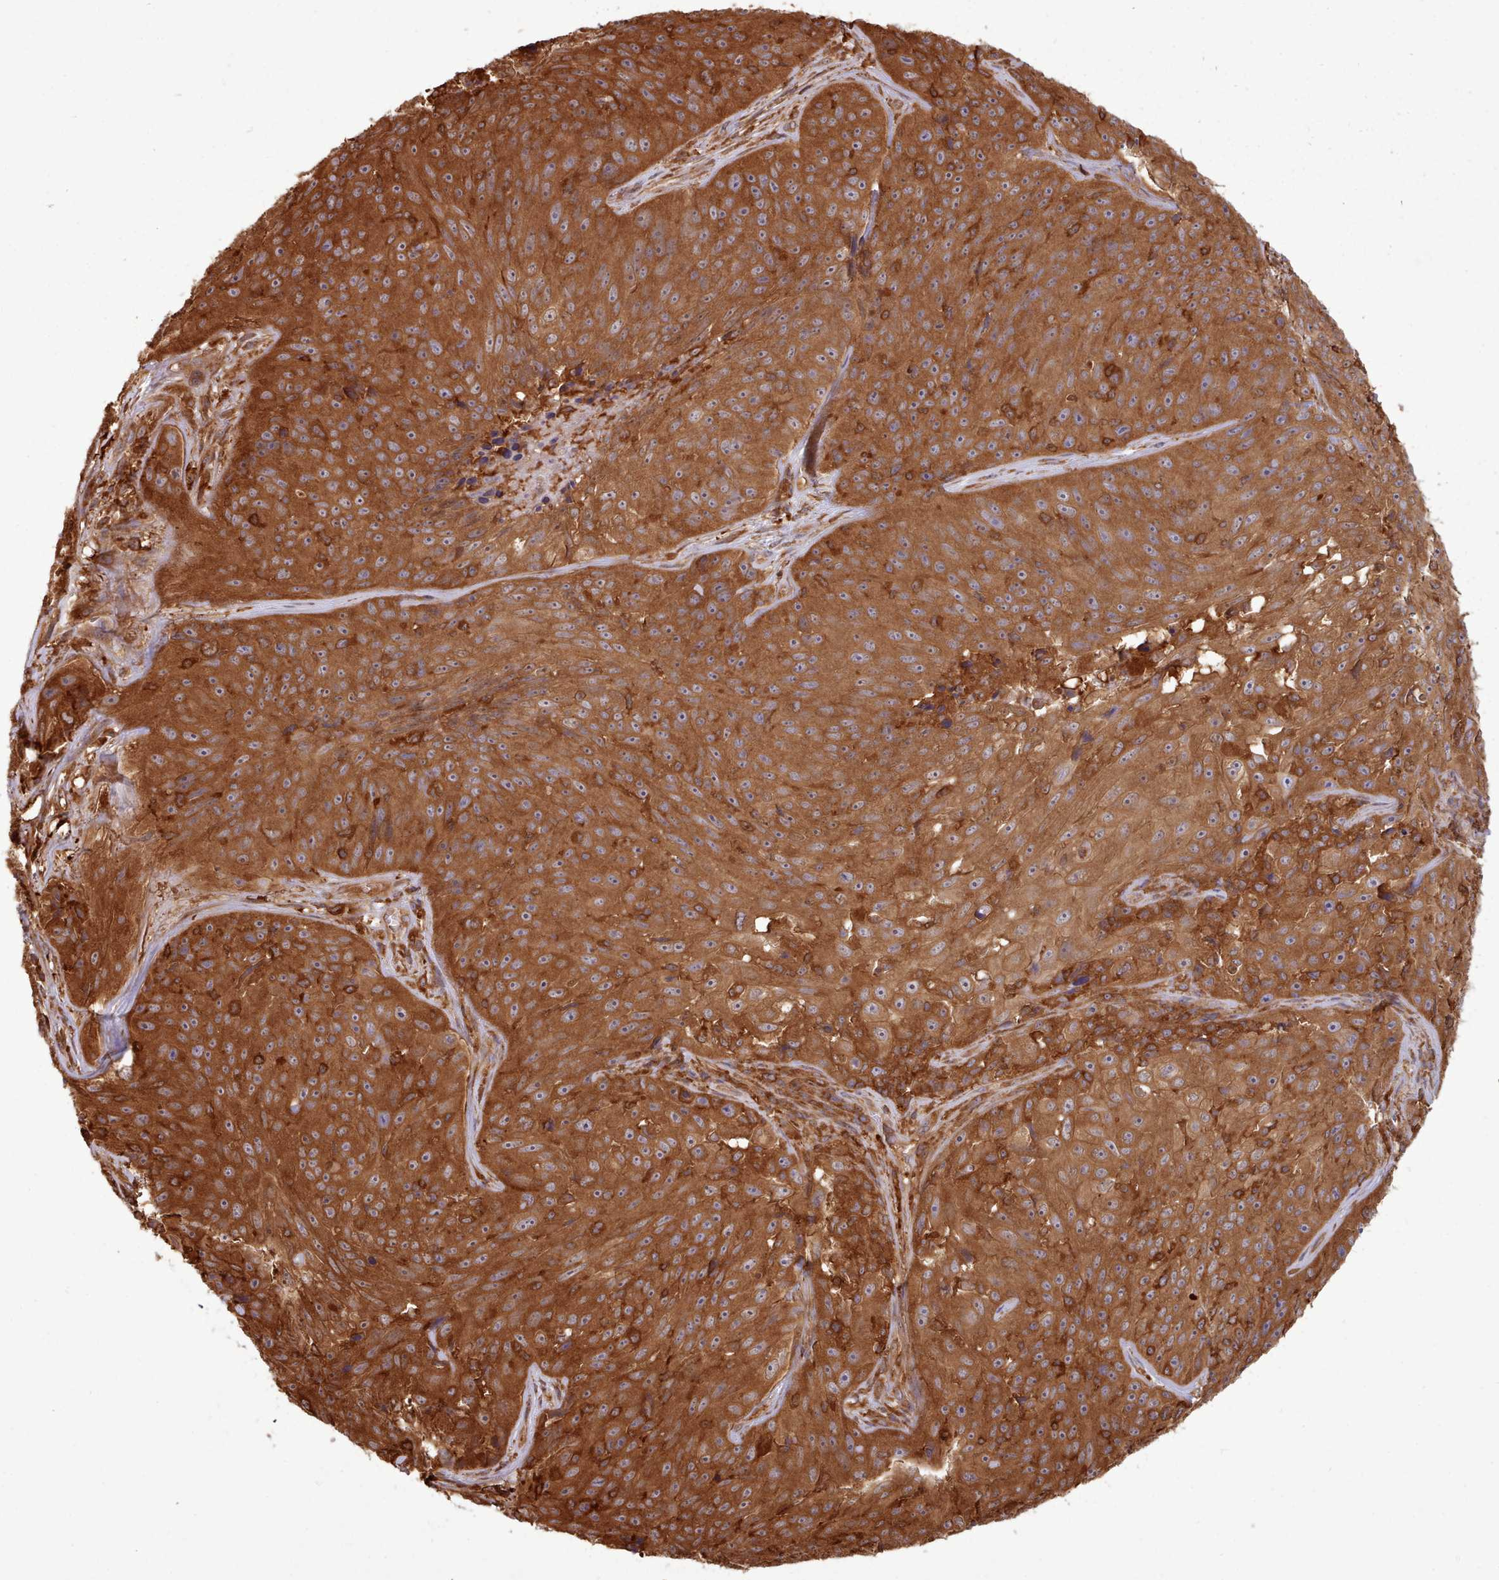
{"staining": {"intensity": "strong", "quantity": ">75%", "location": "cytoplasmic/membranous"}, "tissue": "skin cancer", "cell_type": "Tumor cells", "image_type": "cancer", "snomed": [{"axis": "morphology", "description": "Squamous cell carcinoma, NOS"}, {"axis": "topography", "description": "Skin"}], "caption": "The immunohistochemical stain shows strong cytoplasmic/membranous positivity in tumor cells of skin cancer tissue.", "gene": "SLC4A9", "patient": {"sex": "female", "age": 87}}